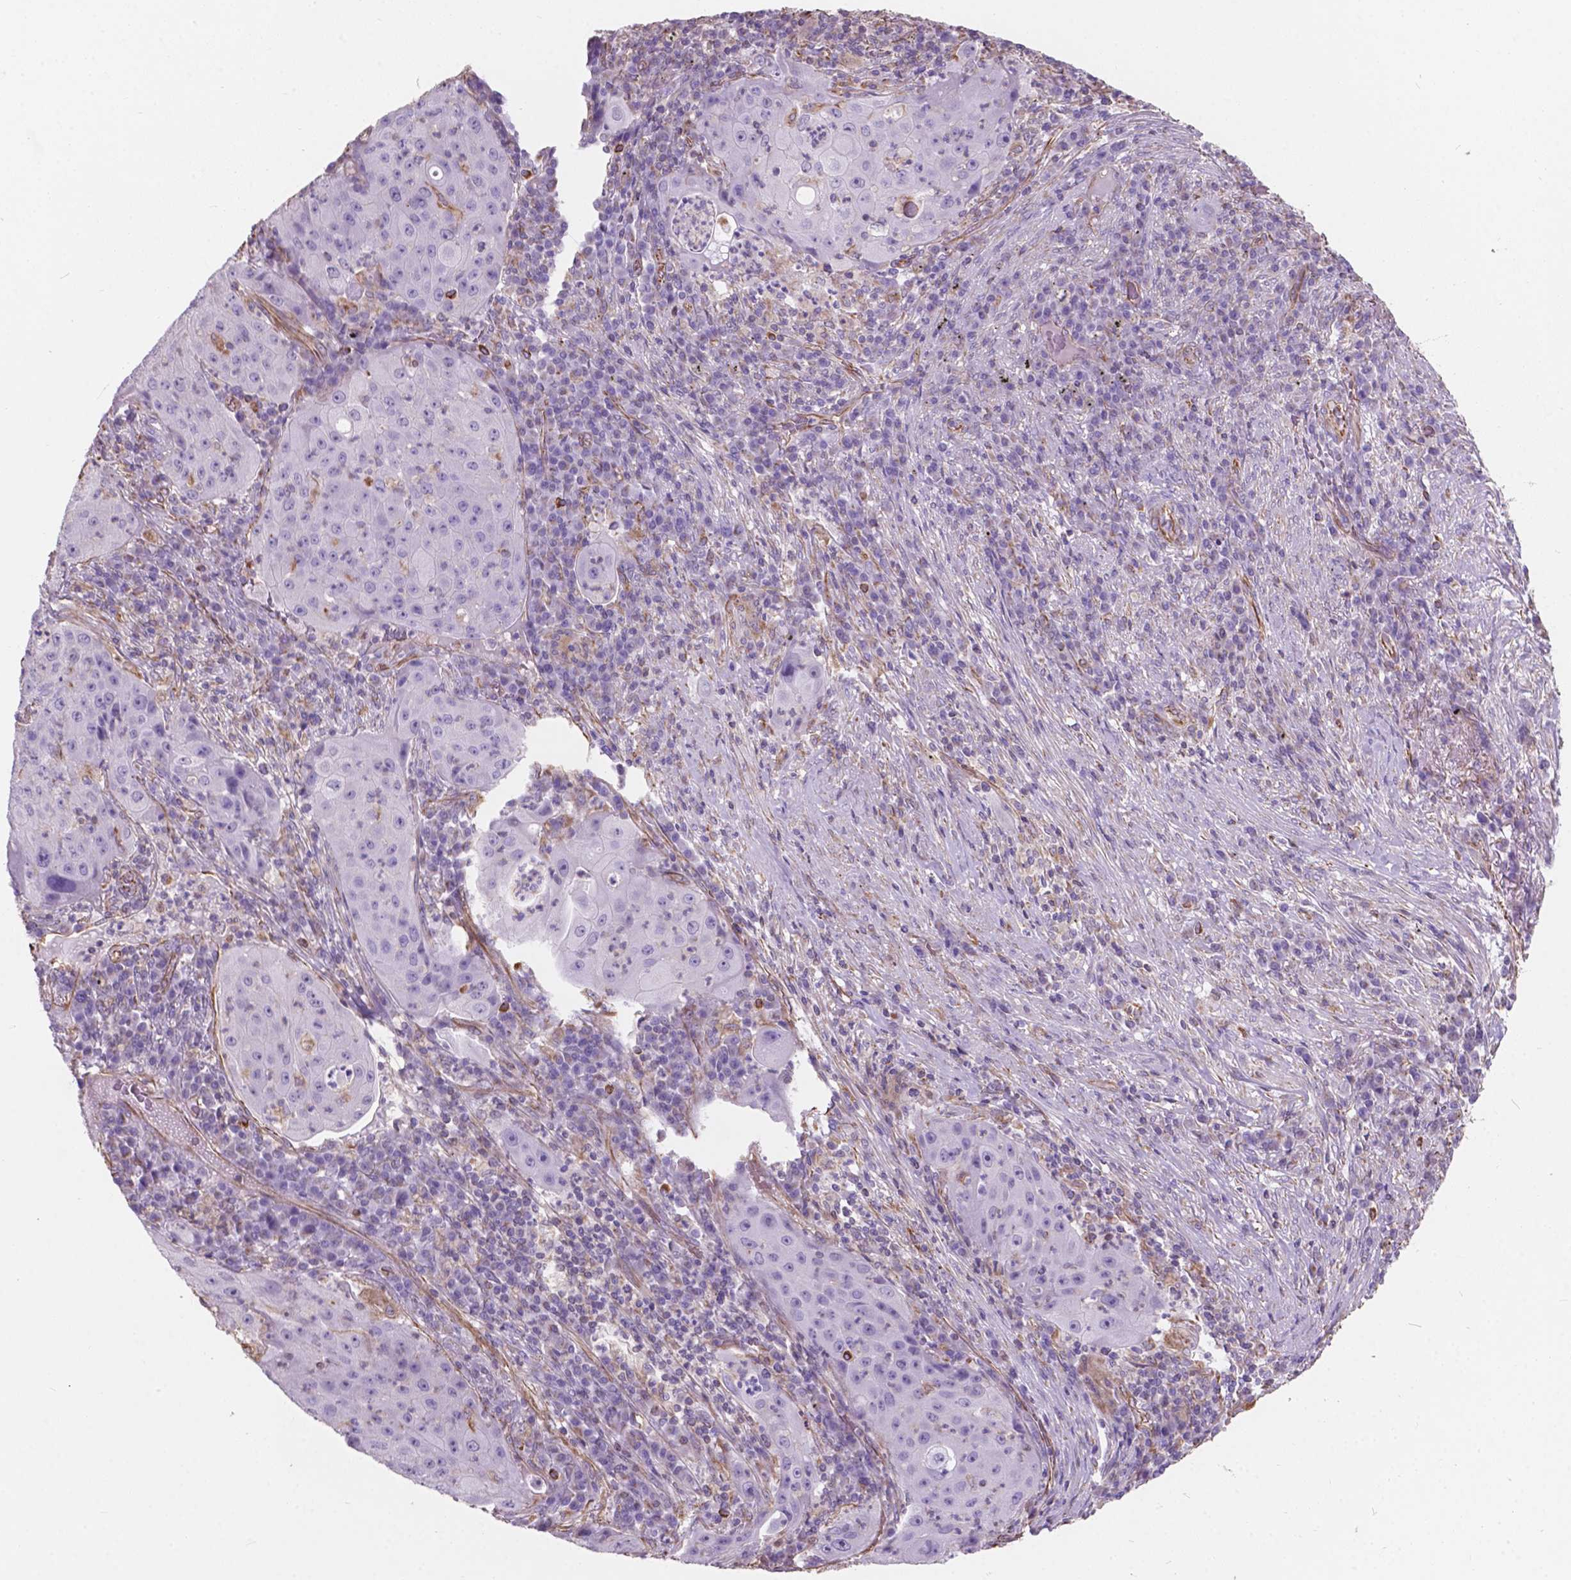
{"staining": {"intensity": "negative", "quantity": "none", "location": "none"}, "tissue": "lung cancer", "cell_type": "Tumor cells", "image_type": "cancer", "snomed": [{"axis": "morphology", "description": "Squamous cell carcinoma, NOS"}, {"axis": "topography", "description": "Lung"}], "caption": "High magnification brightfield microscopy of lung squamous cell carcinoma stained with DAB (3,3'-diaminobenzidine) (brown) and counterstained with hematoxylin (blue): tumor cells show no significant expression.", "gene": "AMOT", "patient": {"sex": "female", "age": 59}}